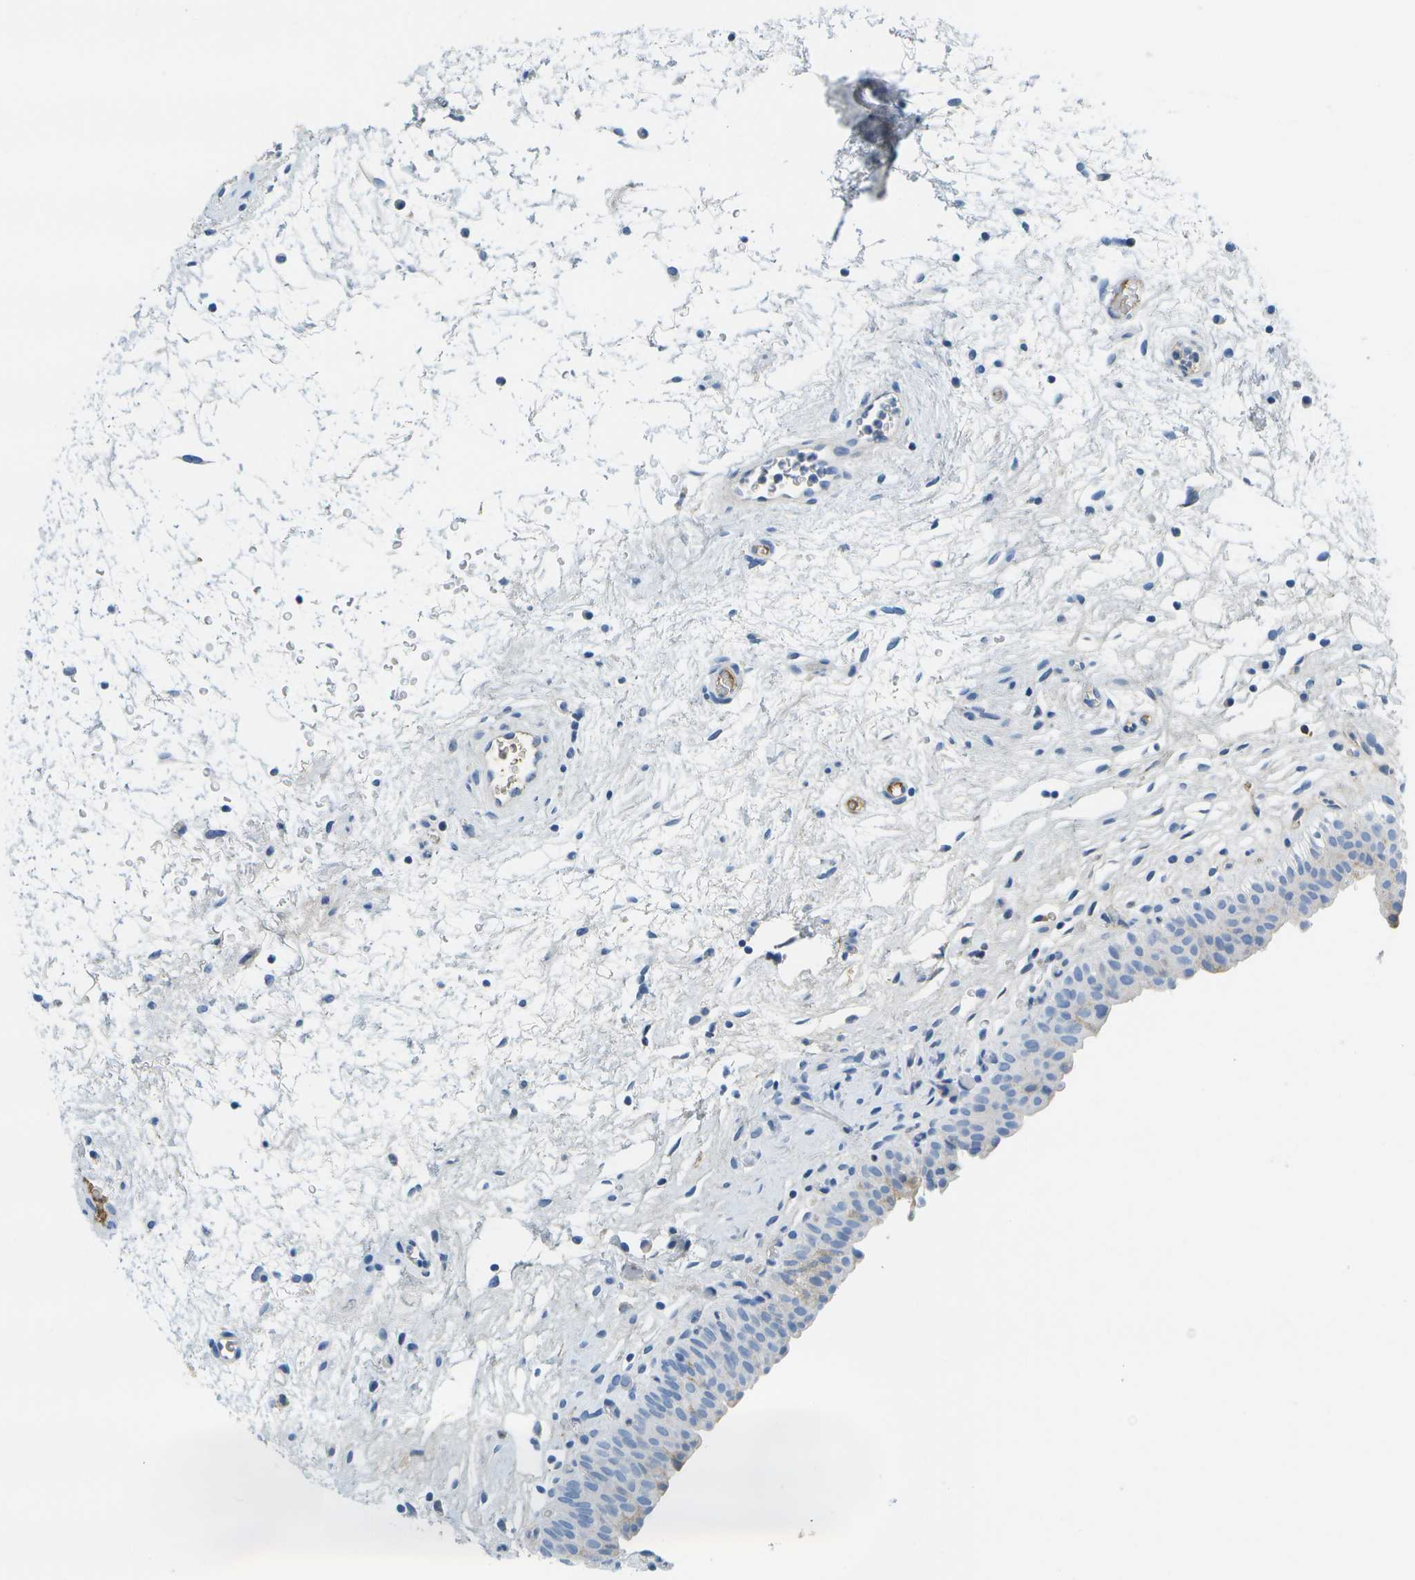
{"staining": {"intensity": "negative", "quantity": "none", "location": "none"}, "tissue": "urinary bladder", "cell_type": "Urothelial cells", "image_type": "normal", "snomed": [{"axis": "morphology", "description": "Normal tissue, NOS"}, {"axis": "topography", "description": "Urinary bladder"}], "caption": "The IHC histopathology image has no significant expression in urothelial cells of urinary bladder.", "gene": "SERPINA1", "patient": {"sex": "male", "age": 46}}